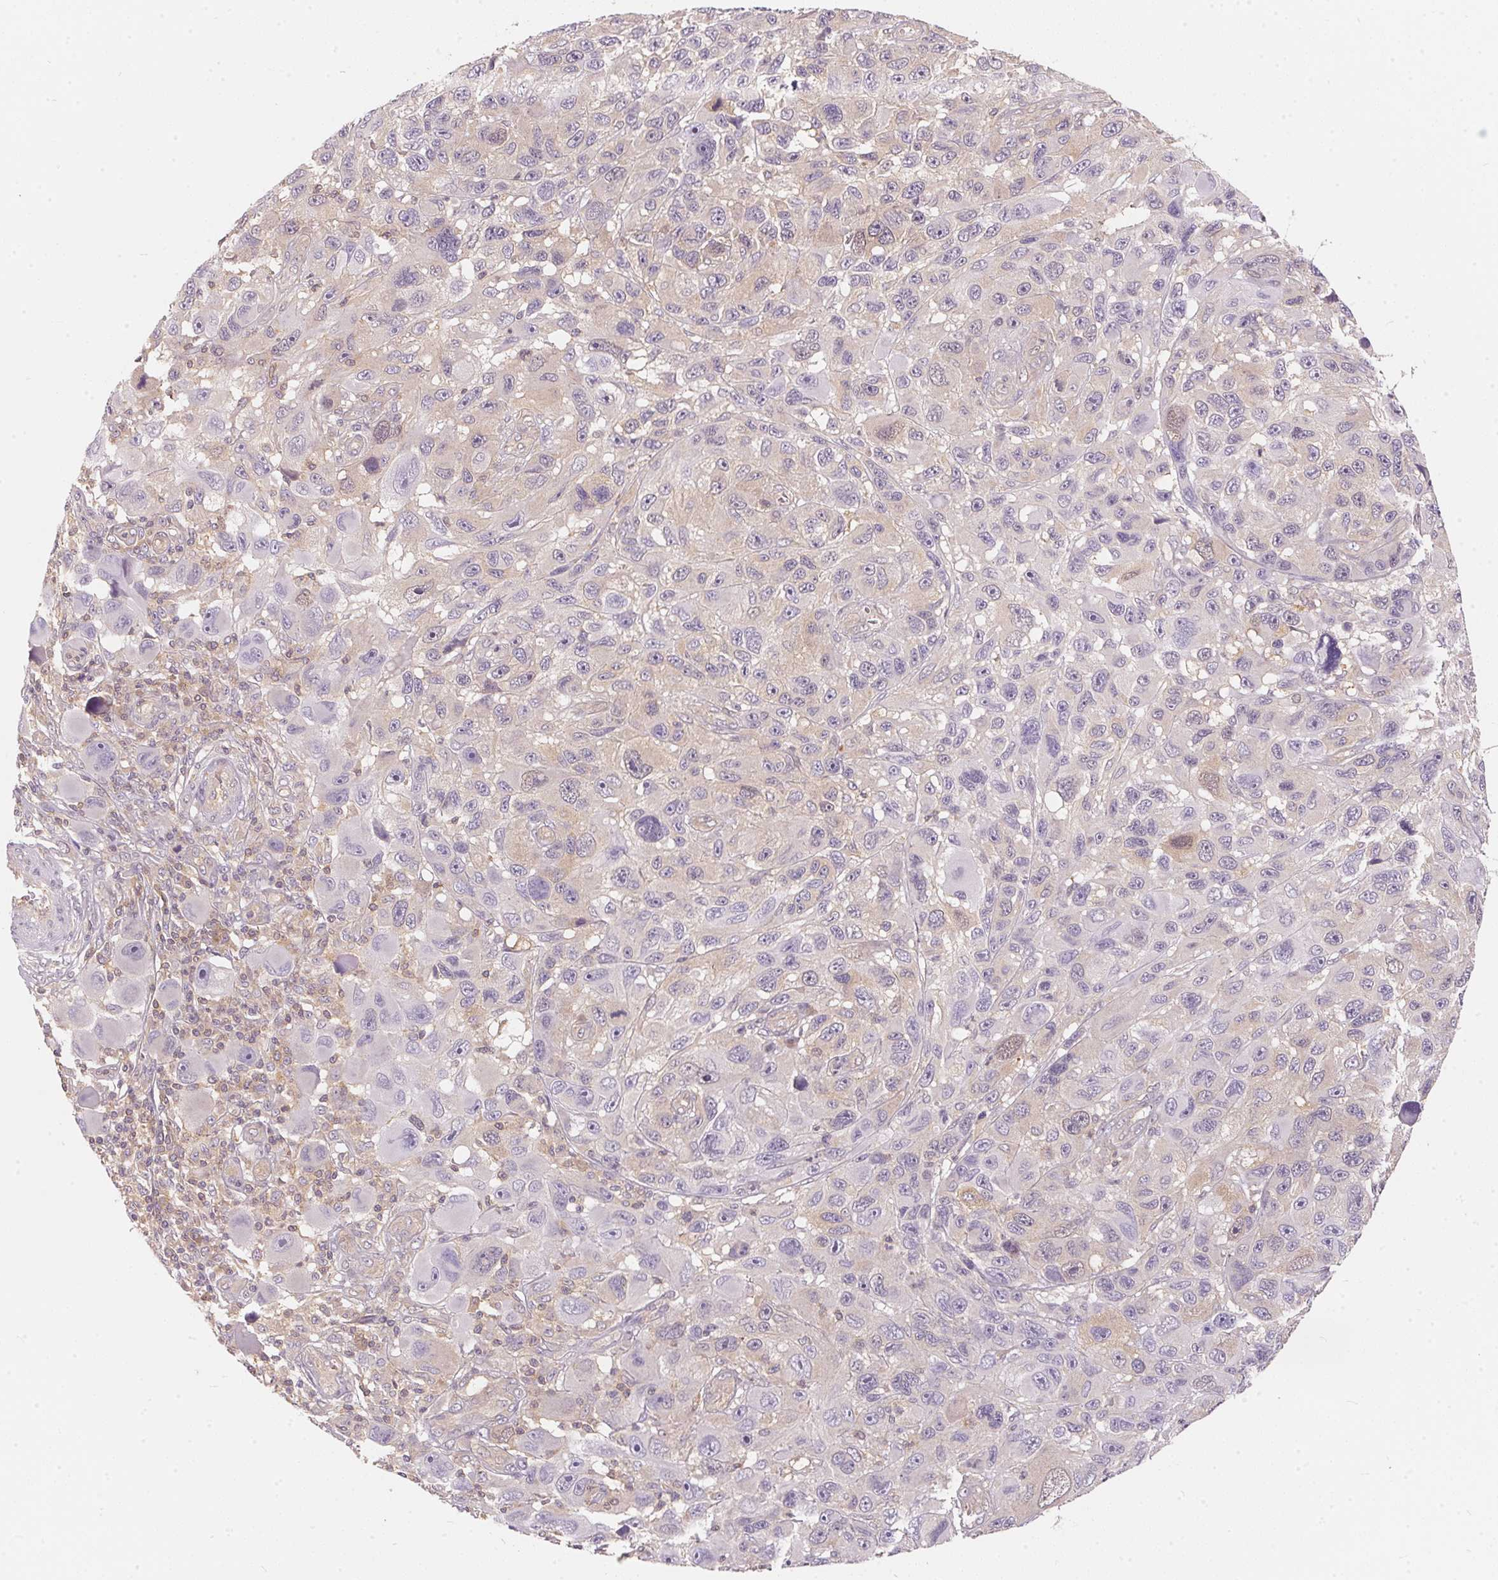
{"staining": {"intensity": "negative", "quantity": "none", "location": "none"}, "tissue": "melanoma", "cell_type": "Tumor cells", "image_type": "cancer", "snomed": [{"axis": "morphology", "description": "Malignant melanoma, NOS"}, {"axis": "topography", "description": "Skin"}], "caption": "High power microscopy photomicrograph of an immunohistochemistry (IHC) histopathology image of malignant melanoma, revealing no significant expression in tumor cells. Nuclei are stained in blue.", "gene": "BLMH", "patient": {"sex": "male", "age": 53}}